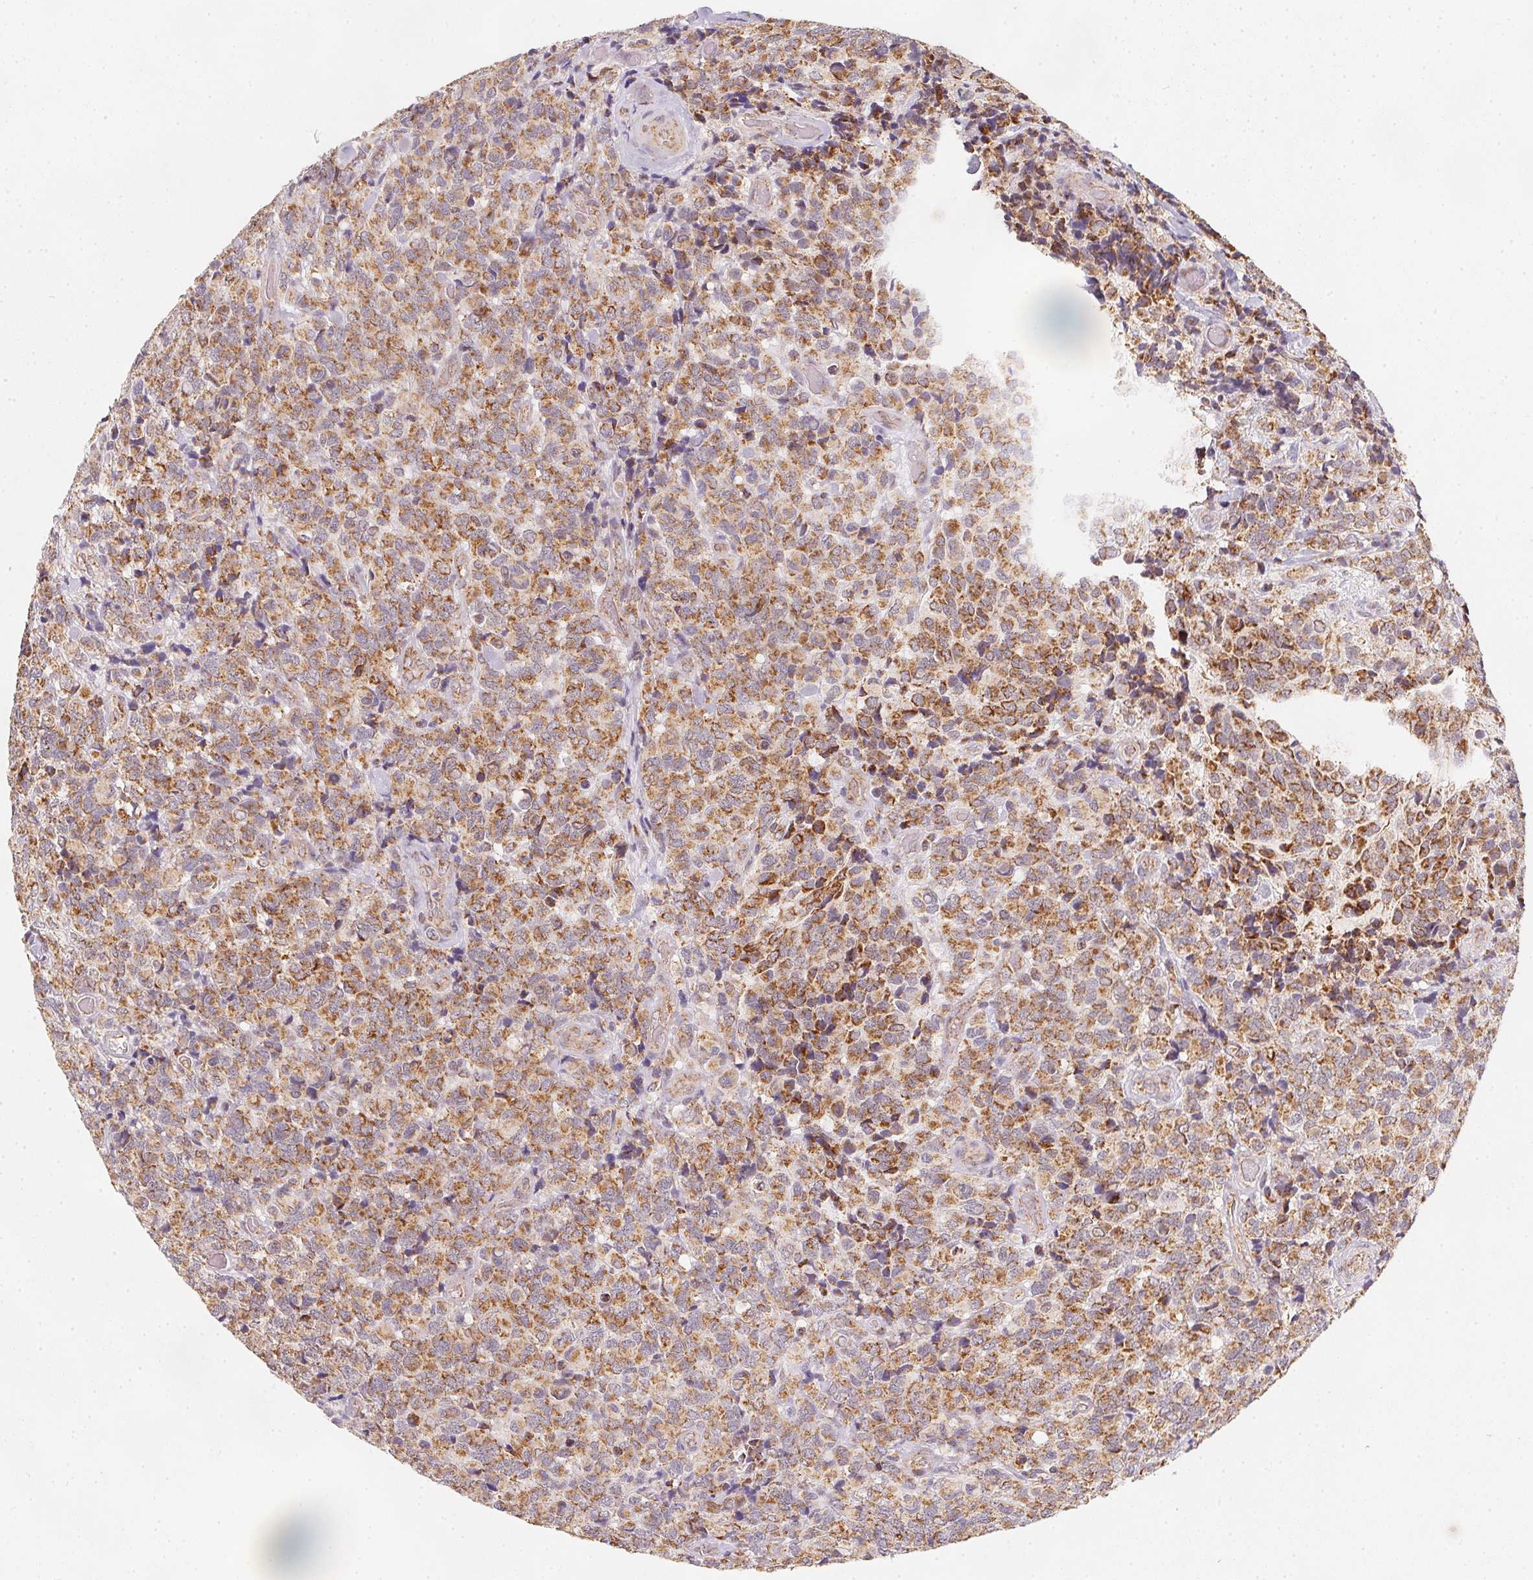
{"staining": {"intensity": "moderate", "quantity": ">75%", "location": "cytoplasmic/membranous"}, "tissue": "glioma", "cell_type": "Tumor cells", "image_type": "cancer", "snomed": [{"axis": "morphology", "description": "Glioma, malignant, High grade"}, {"axis": "topography", "description": "Brain"}], "caption": "A brown stain labels moderate cytoplasmic/membranous positivity of a protein in glioma tumor cells.", "gene": "NDUFS6", "patient": {"sex": "male", "age": 39}}